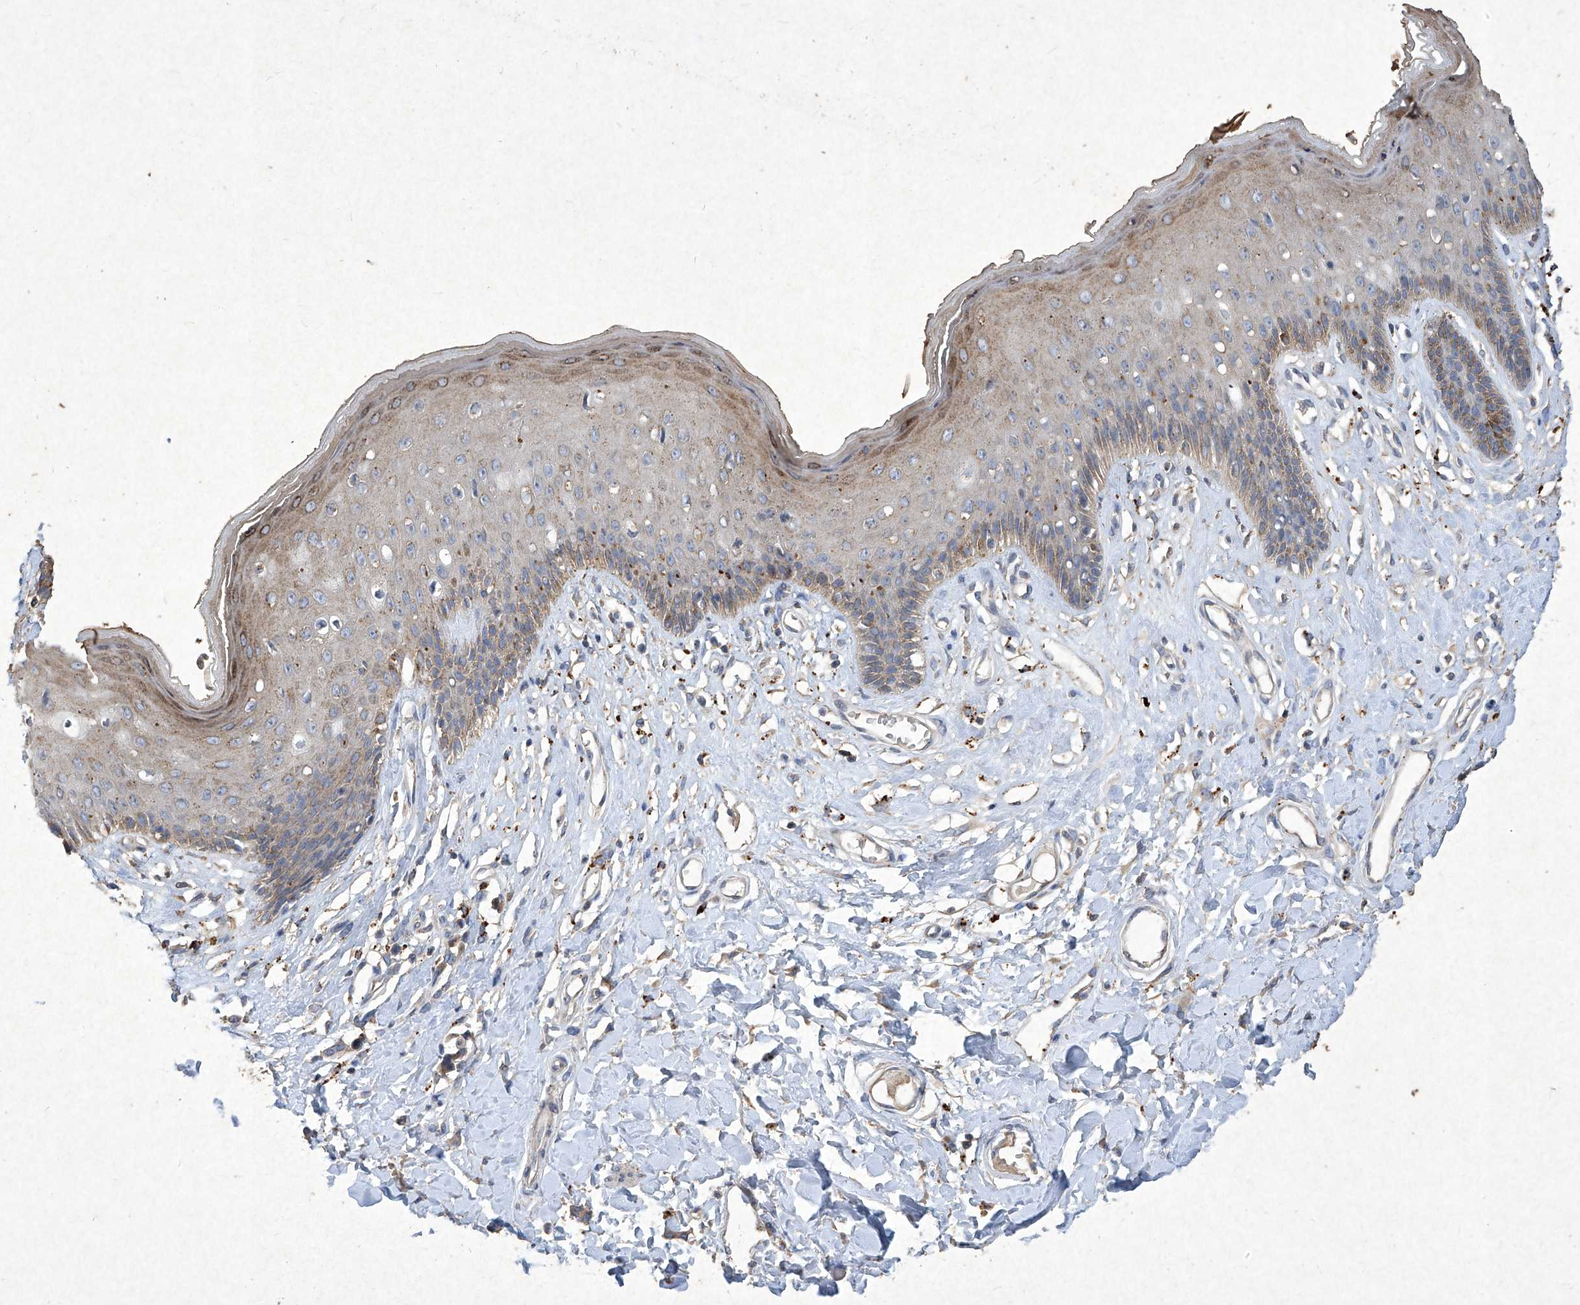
{"staining": {"intensity": "moderate", "quantity": "25%-75%", "location": "cytoplasmic/membranous"}, "tissue": "skin", "cell_type": "Epidermal cells", "image_type": "normal", "snomed": [{"axis": "morphology", "description": "Normal tissue, NOS"}, {"axis": "morphology", "description": "Squamous cell carcinoma, NOS"}, {"axis": "topography", "description": "Vulva"}], "caption": "Protein expression by immunohistochemistry (IHC) shows moderate cytoplasmic/membranous staining in about 25%-75% of epidermal cells in benign skin. The protein is shown in brown color, while the nuclei are stained blue.", "gene": "MED16", "patient": {"sex": "female", "age": 85}}